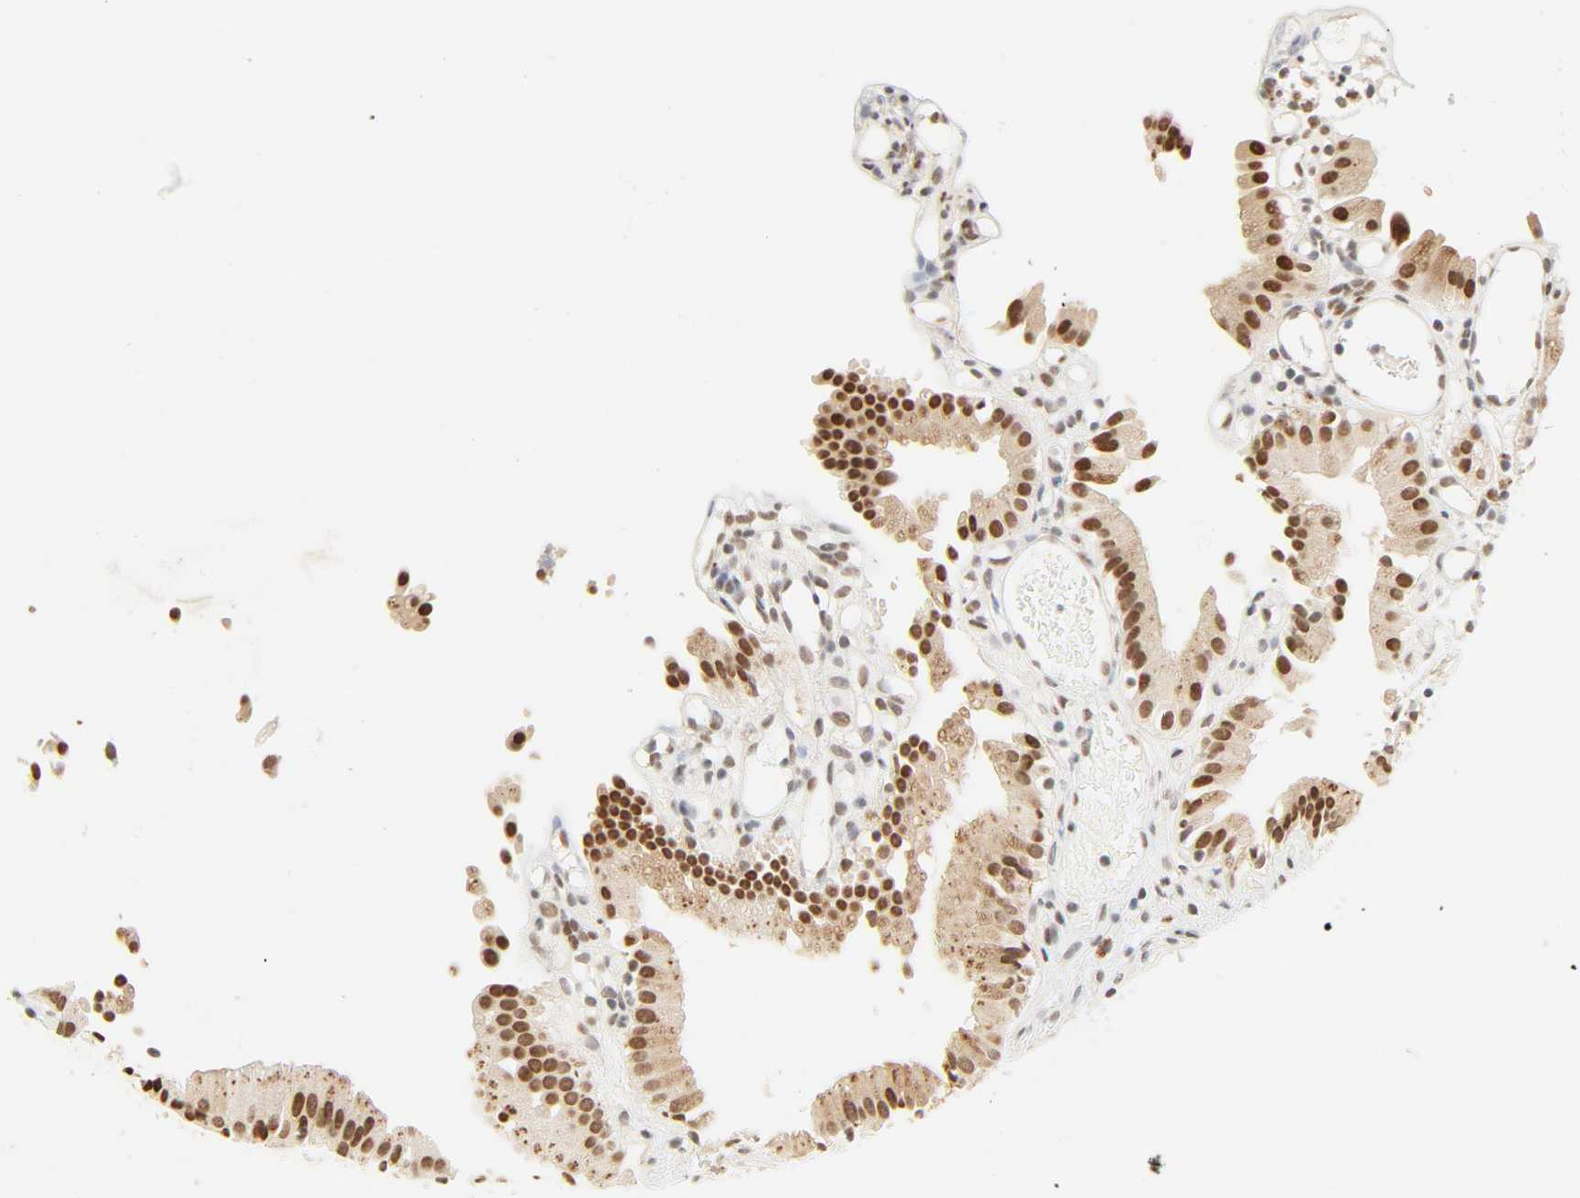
{"staining": {"intensity": "moderate", "quantity": ">75%", "location": "cytoplasmic/membranous,nuclear"}, "tissue": "gallbladder", "cell_type": "Glandular cells", "image_type": "normal", "snomed": [{"axis": "morphology", "description": "Normal tissue, NOS"}, {"axis": "topography", "description": "Gallbladder"}], "caption": "Normal gallbladder exhibits moderate cytoplasmic/membranous,nuclear staining in approximately >75% of glandular cells, visualized by immunohistochemistry.", "gene": "DAZAP1", "patient": {"sex": "male", "age": 65}}